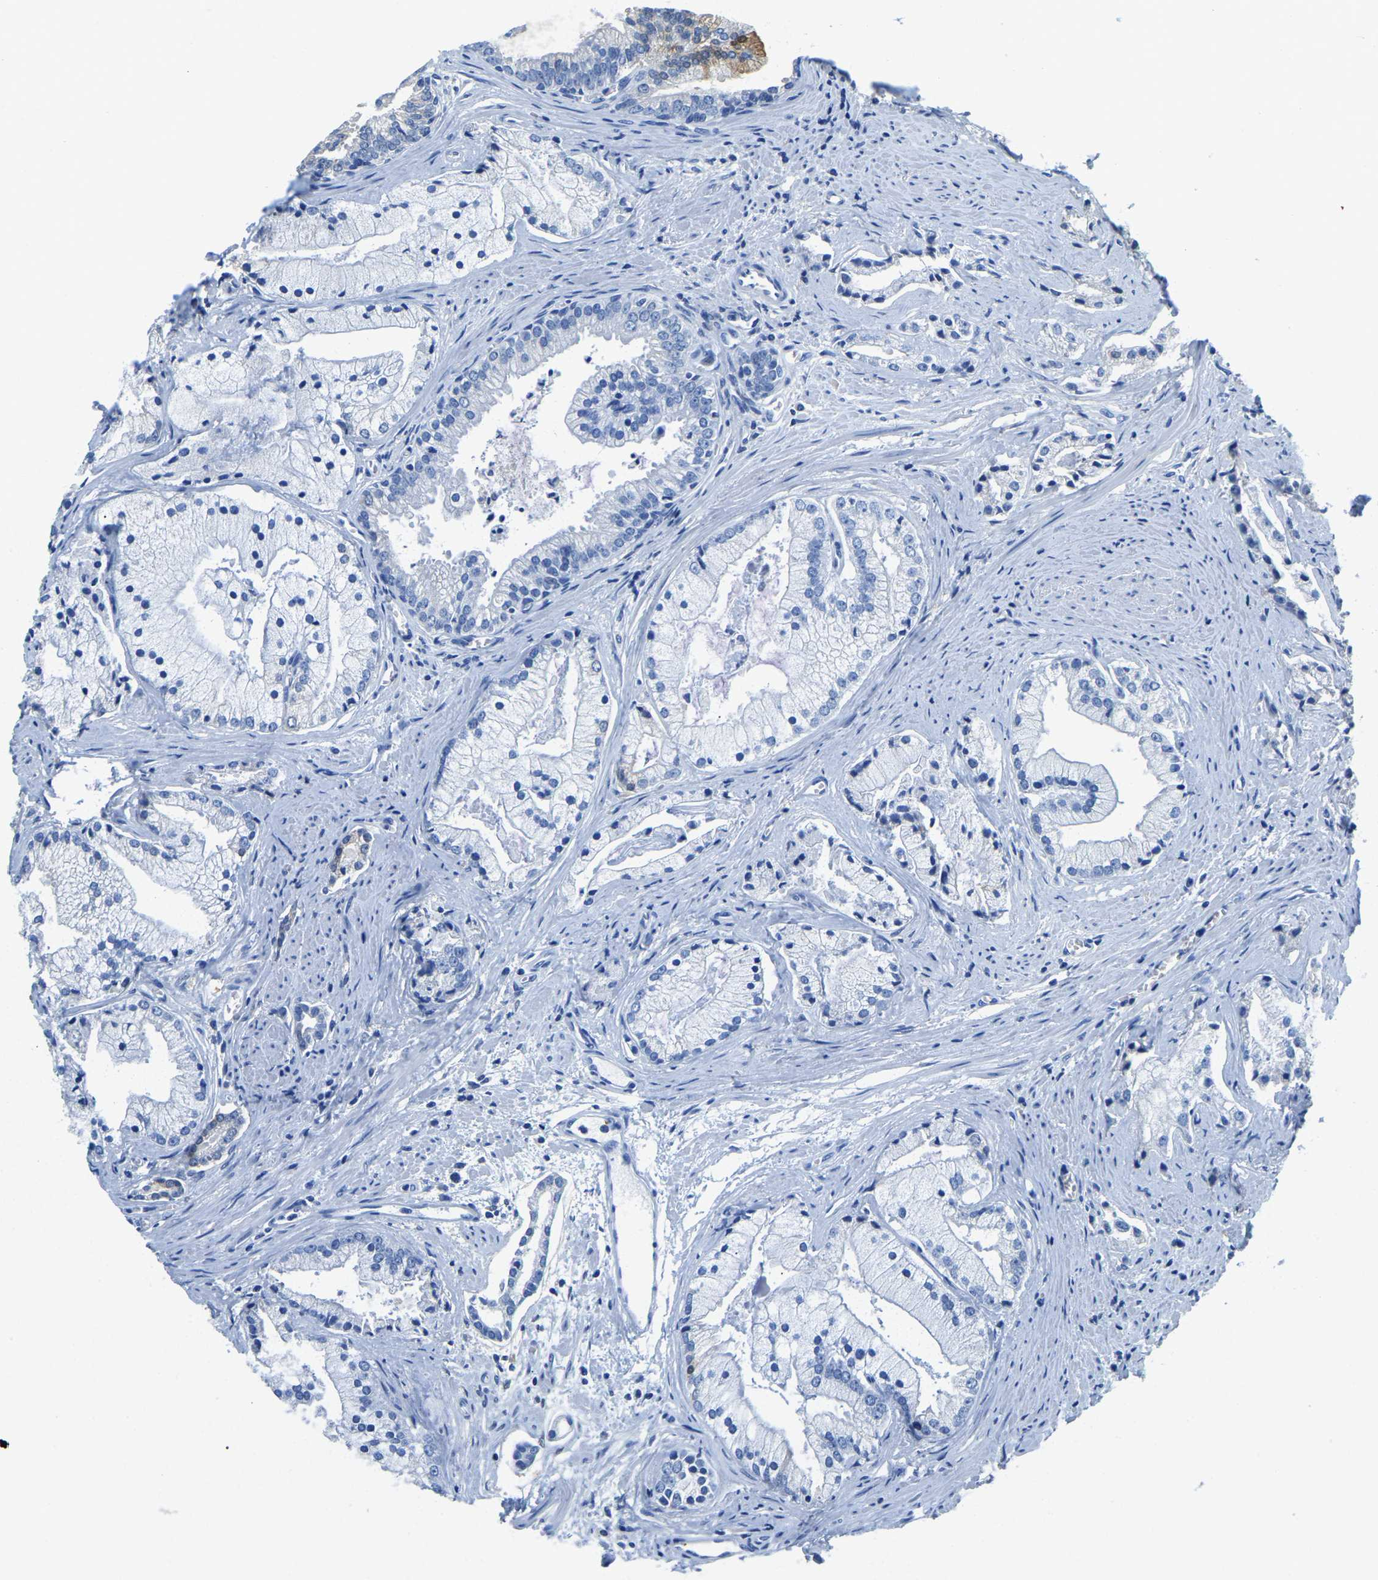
{"staining": {"intensity": "negative", "quantity": "none", "location": "none"}, "tissue": "prostate cancer", "cell_type": "Tumor cells", "image_type": "cancer", "snomed": [{"axis": "morphology", "description": "Adenocarcinoma, High grade"}, {"axis": "topography", "description": "Prostate"}], "caption": "A micrograph of prostate high-grade adenocarcinoma stained for a protein displays no brown staining in tumor cells.", "gene": "ZDHHC13", "patient": {"sex": "male", "age": 67}}